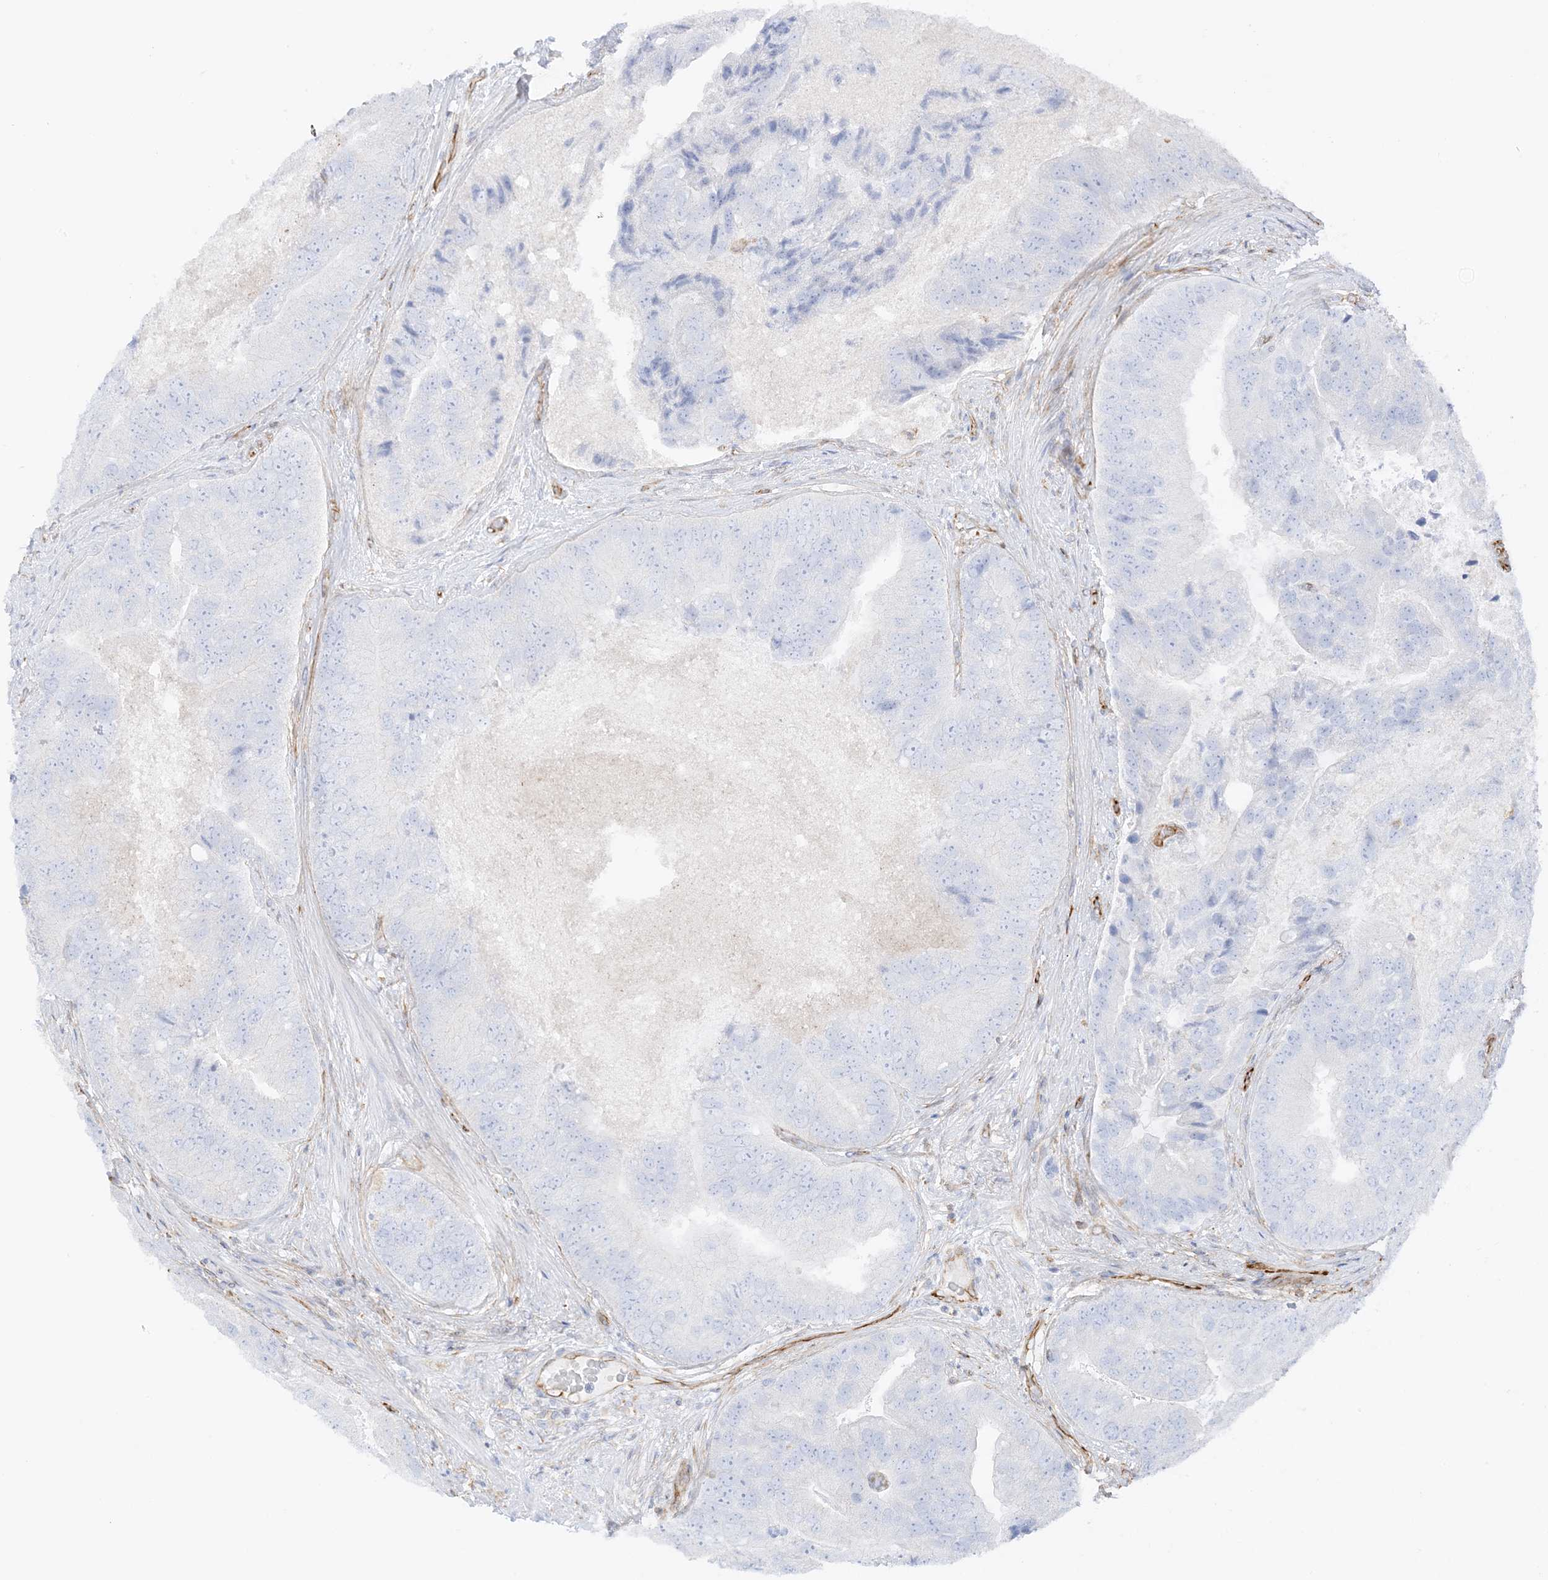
{"staining": {"intensity": "negative", "quantity": "none", "location": "none"}, "tissue": "prostate cancer", "cell_type": "Tumor cells", "image_type": "cancer", "snomed": [{"axis": "morphology", "description": "Adenocarcinoma, High grade"}, {"axis": "topography", "description": "Prostate"}], "caption": "Tumor cells are negative for protein expression in human prostate cancer (high-grade adenocarcinoma). The staining was performed using DAB (3,3'-diaminobenzidine) to visualize the protein expression in brown, while the nuclei were stained in blue with hematoxylin (Magnification: 20x).", "gene": "PID1", "patient": {"sex": "male", "age": 70}}